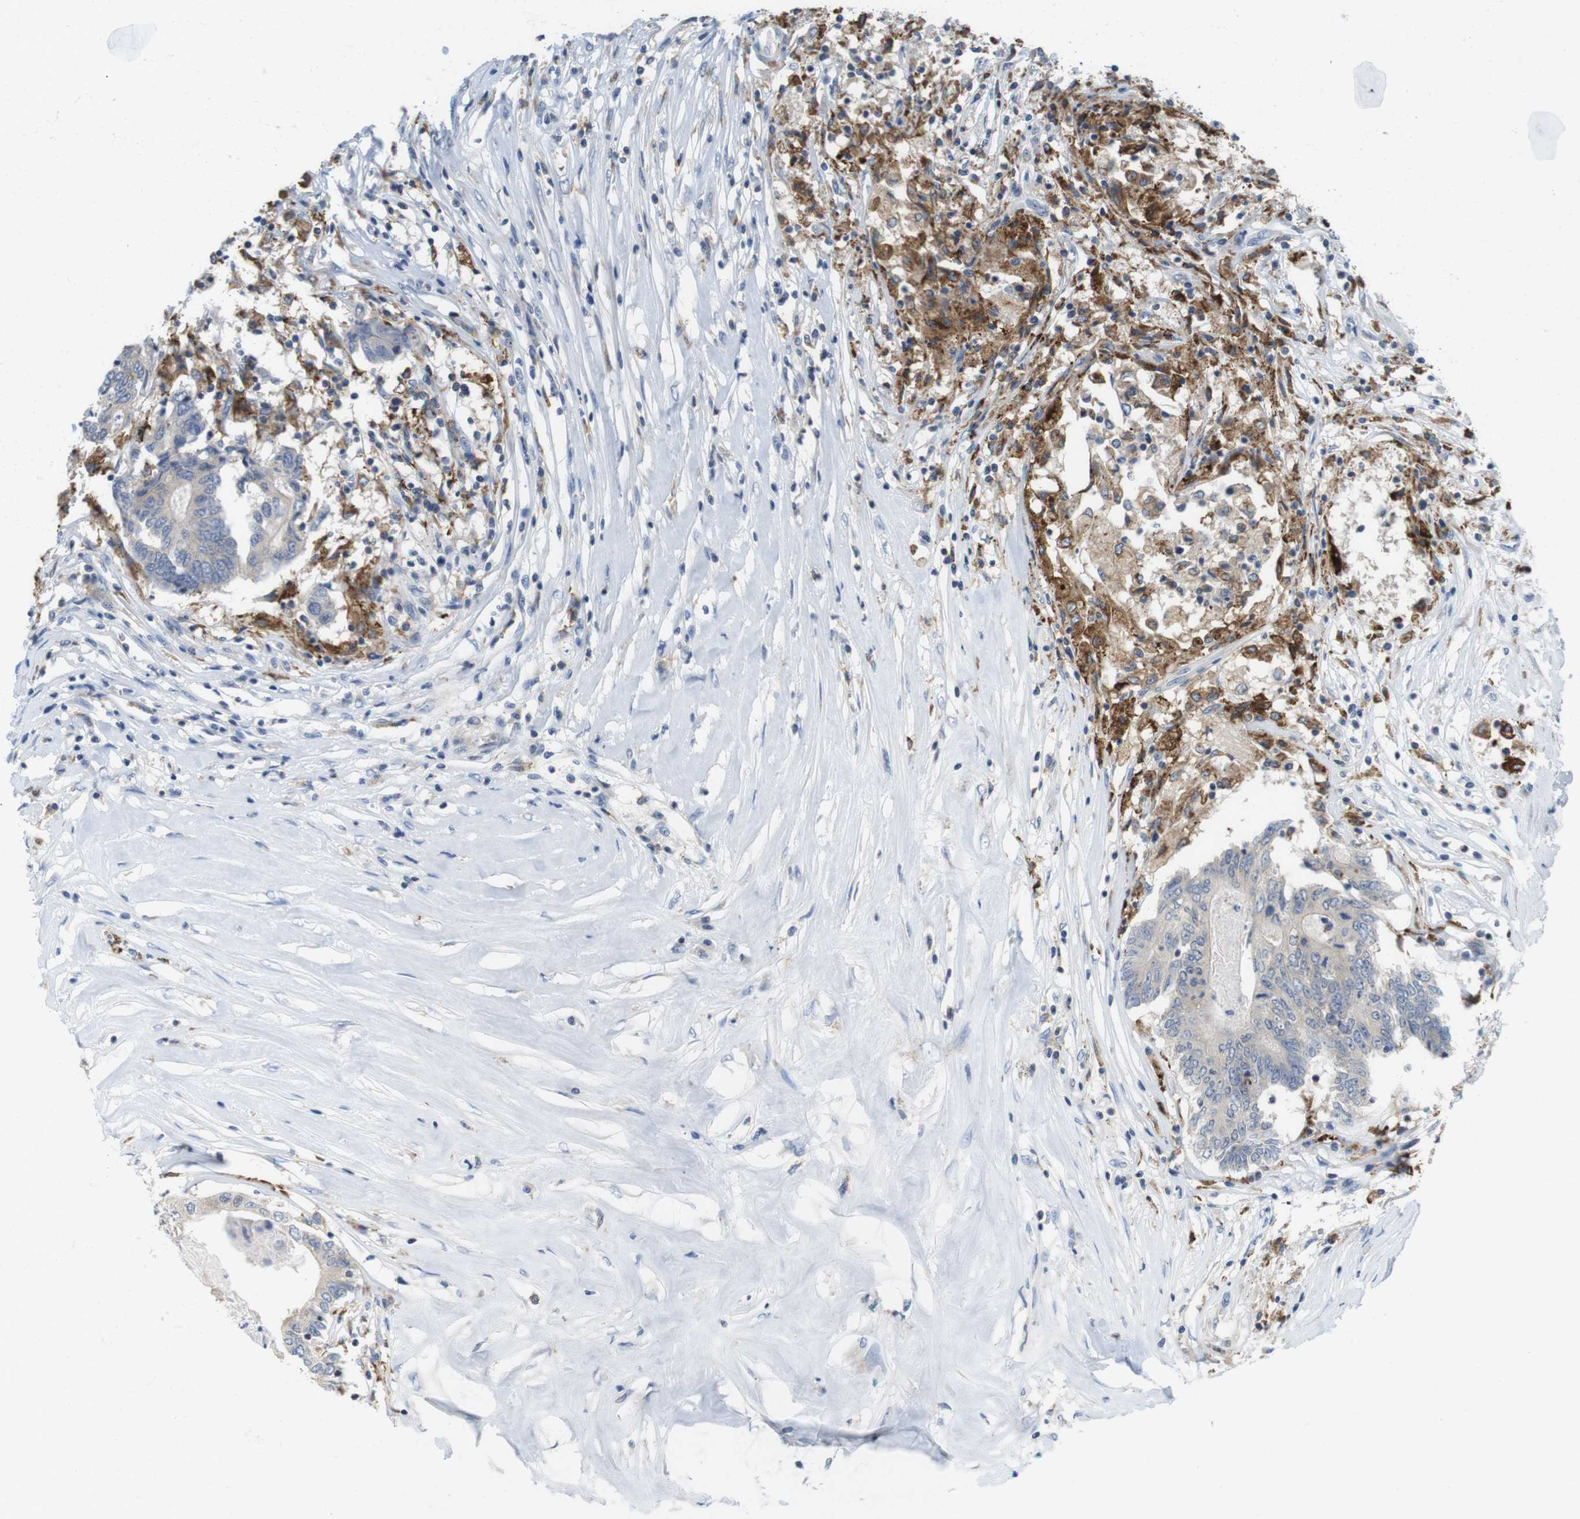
{"staining": {"intensity": "moderate", "quantity": "25%-75%", "location": "cytoplasmic/membranous"}, "tissue": "colorectal cancer", "cell_type": "Tumor cells", "image_type": "cancer", "snomed": [{"axis": "morphology", "description": "Adenocarcinoma, NOS"}, {"axis": "topography", "description": "Rectum"}], "caption": "Brown immunohistochemical staining in human colorectal adenocarcinoma displays moderate cytoplasmic/membranous staining in approximately 25%-75% of tumor cells.", "gene": "CNGA2", "patient": {"sex": "male", "age": 63}}